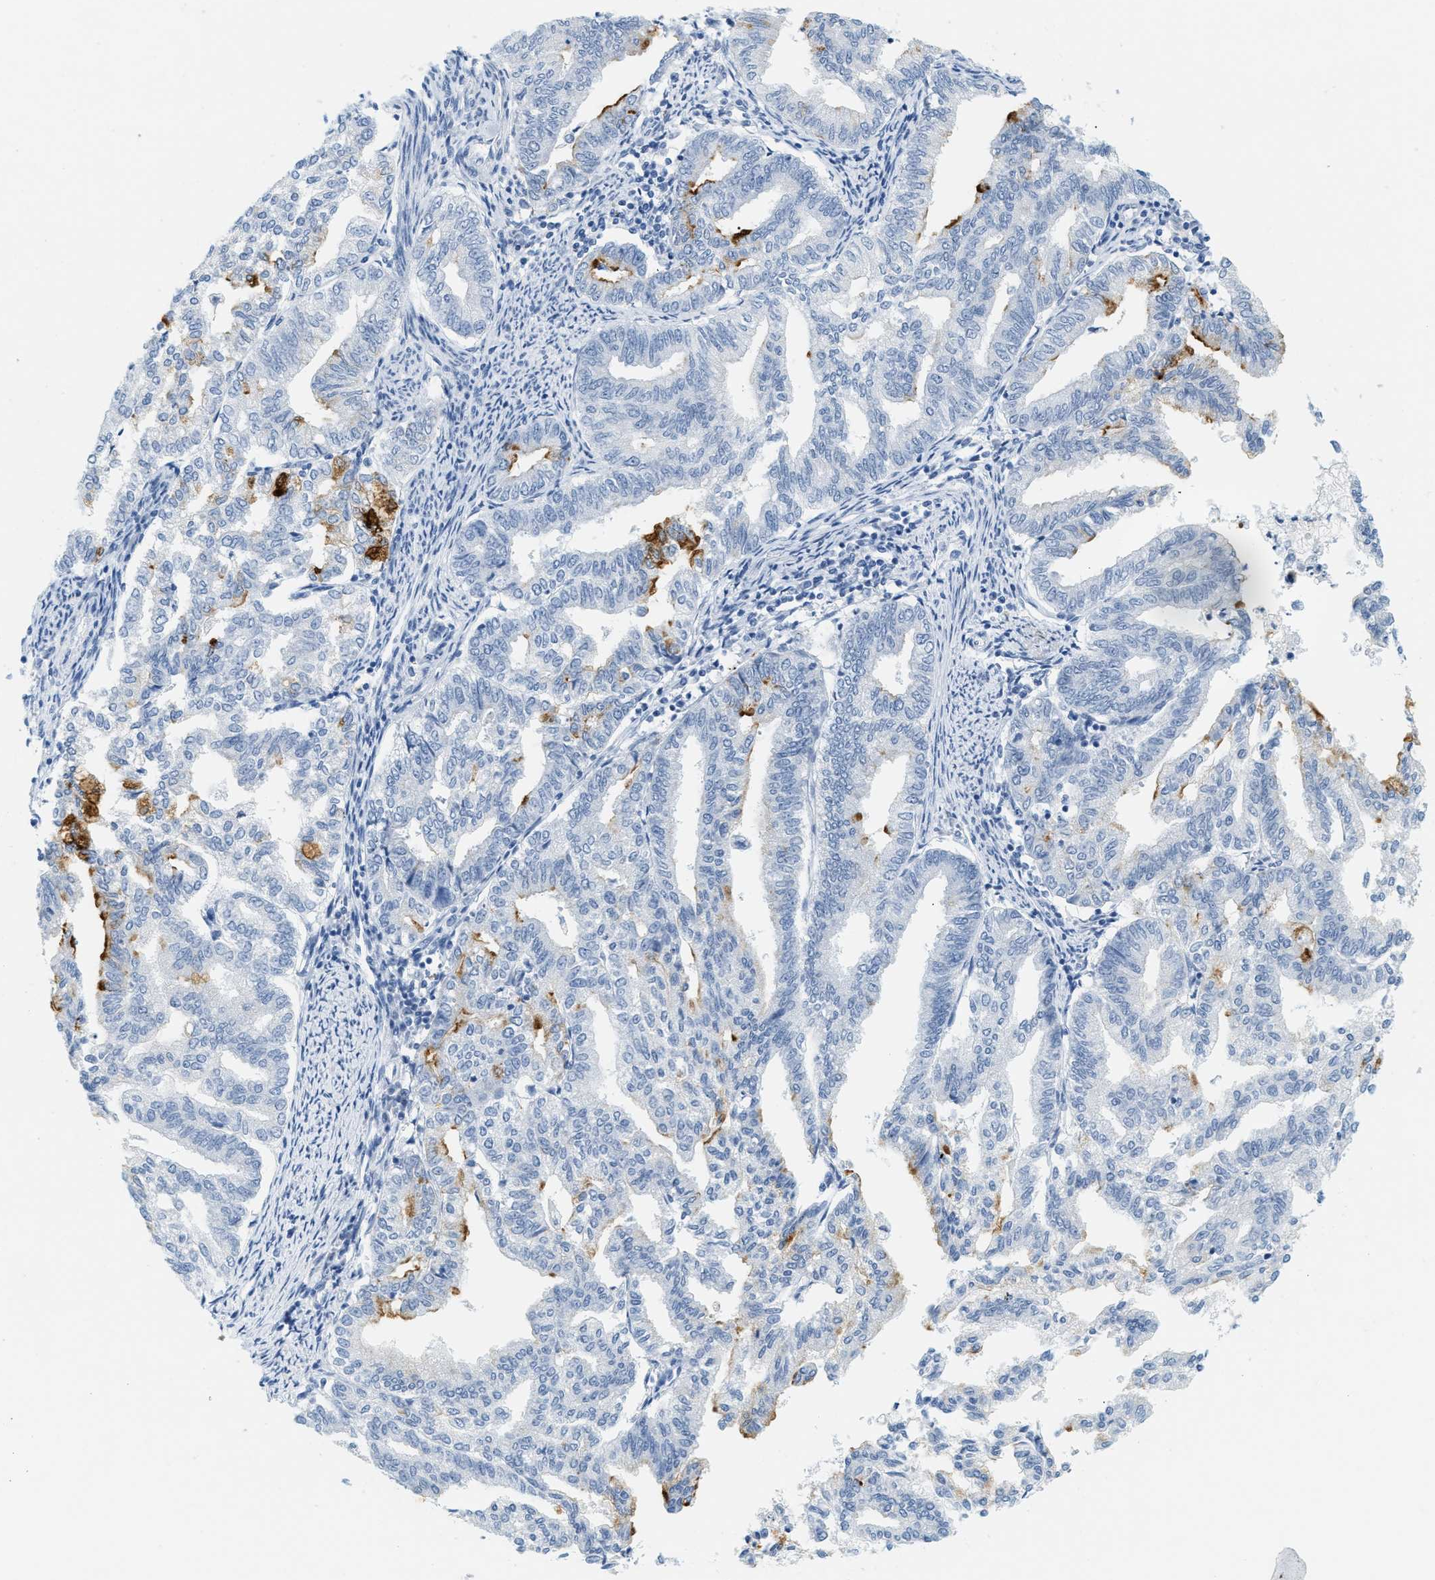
{"staining": {"intensity": "negative", "quantity": "none", "location": "none"}, "tissue": "endometrial cancer", "cell_type": "Tumor cells", "image_type": "cancer", "snomed": [{"axis": "morphology", "description": "Adenocarcinoma, NOS"}, {"axis": "topography", "description": "Endometrium"}], "caption": "Photomicrograph shows no significant protein staining in tumor cells of endometrial cancer. (Stains: DAB IHC with hematoxylin counter stain, Microscopy: brightfield microscopy at high magnification).", "gene": "LCN2", "patient": {"sex": "female", "age": 79}}